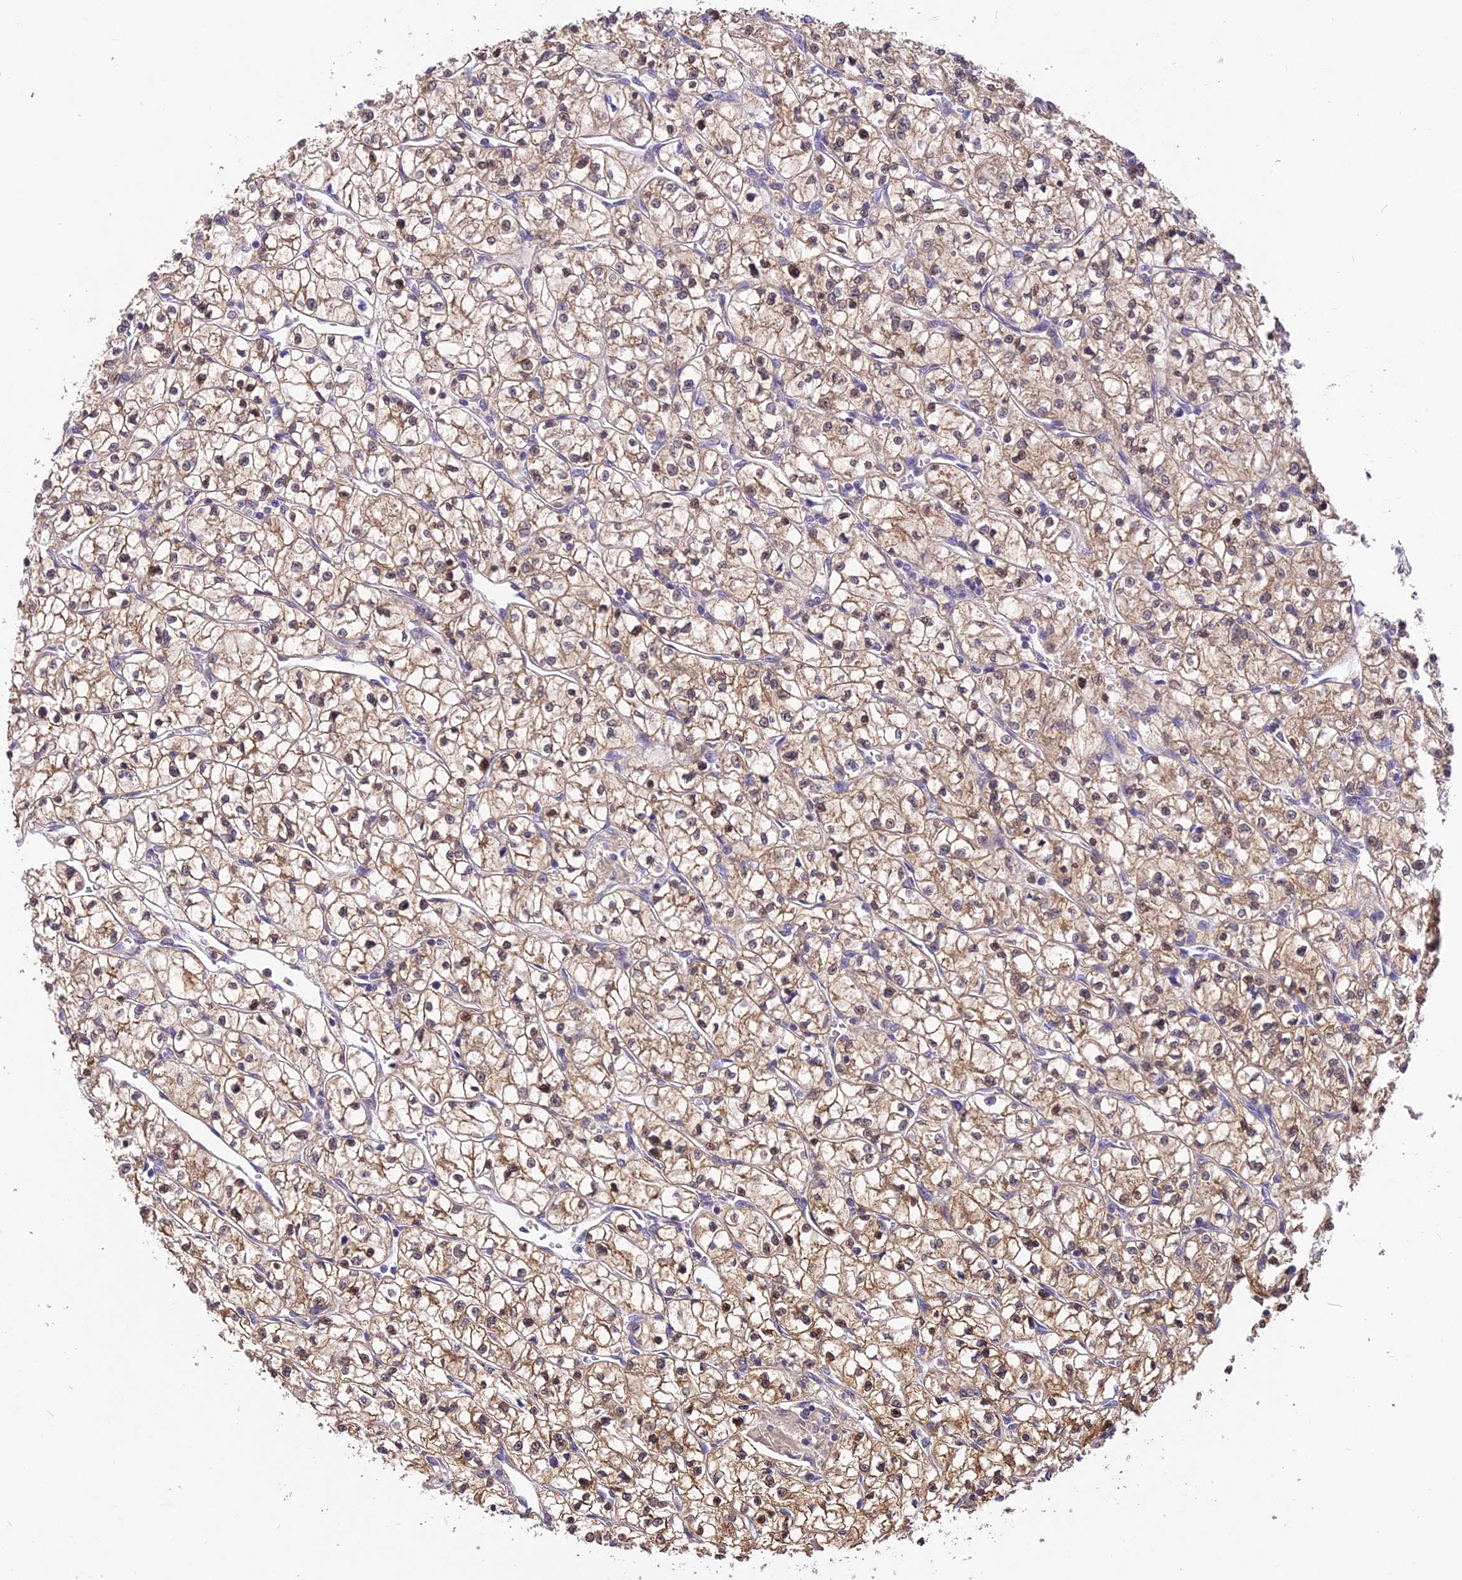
{"staining": {"intensity": "moderate", "quantity": ">75%", "location": "cytoplasmic/membranous,nuclear"}, "tissue": "renal cancer", "cell_type": "Tumor cells", "image_type": "cancer", "snomed": [{"axis": "morphology", "description": "Adenocarcinoma, NOS"}, {"axis": "topography", "description": "Kidney"}], "caption": "Brown immunohistochemical staining in human renal adenocarcinoma displays moderate cytoplasmic/membranous and nuclear expression in about >75% of tumor cells.", "gene": "PGK1", "patient": {"sex": "female", "age": 64}}